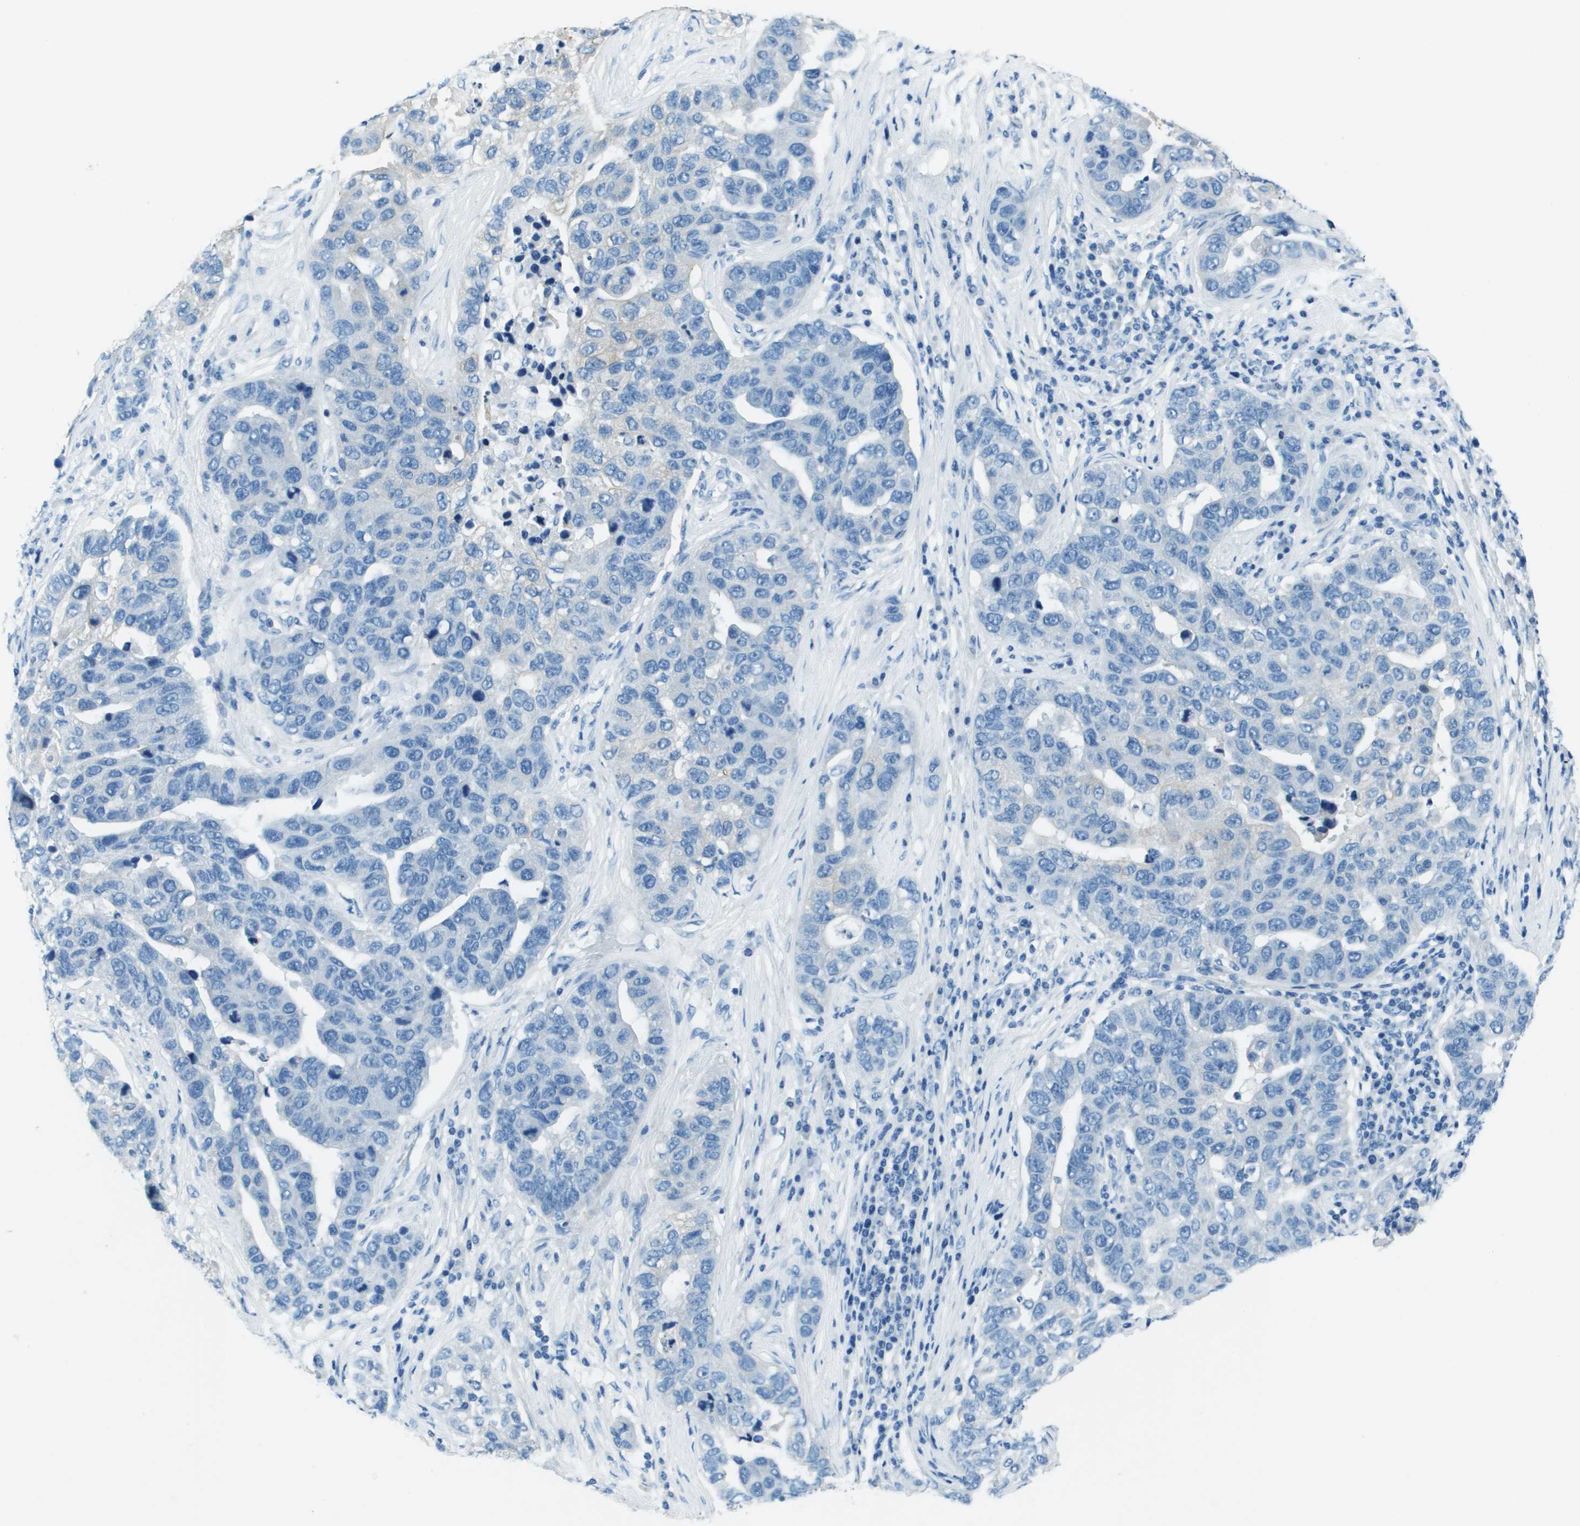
{"staining": {"intensity": "negative", "quantity": "none", "location": "none"}, "tissue": "pancreatic cancer", "cell_type": "Tumor cells", "image_type": "cancer", "snomed": [{"axis": "morphology", "description": "Adenocarcinoma, NOS"}, {"axis": "topography", "description": "Pancreas"}], "caption": "Photomicrograph shows no significant protein positivity in tumor cells of pancreatic cancer (adenocarcinoma).", "gene": "SLC16A10", "patient": {"sex": "female", "age": 61}}